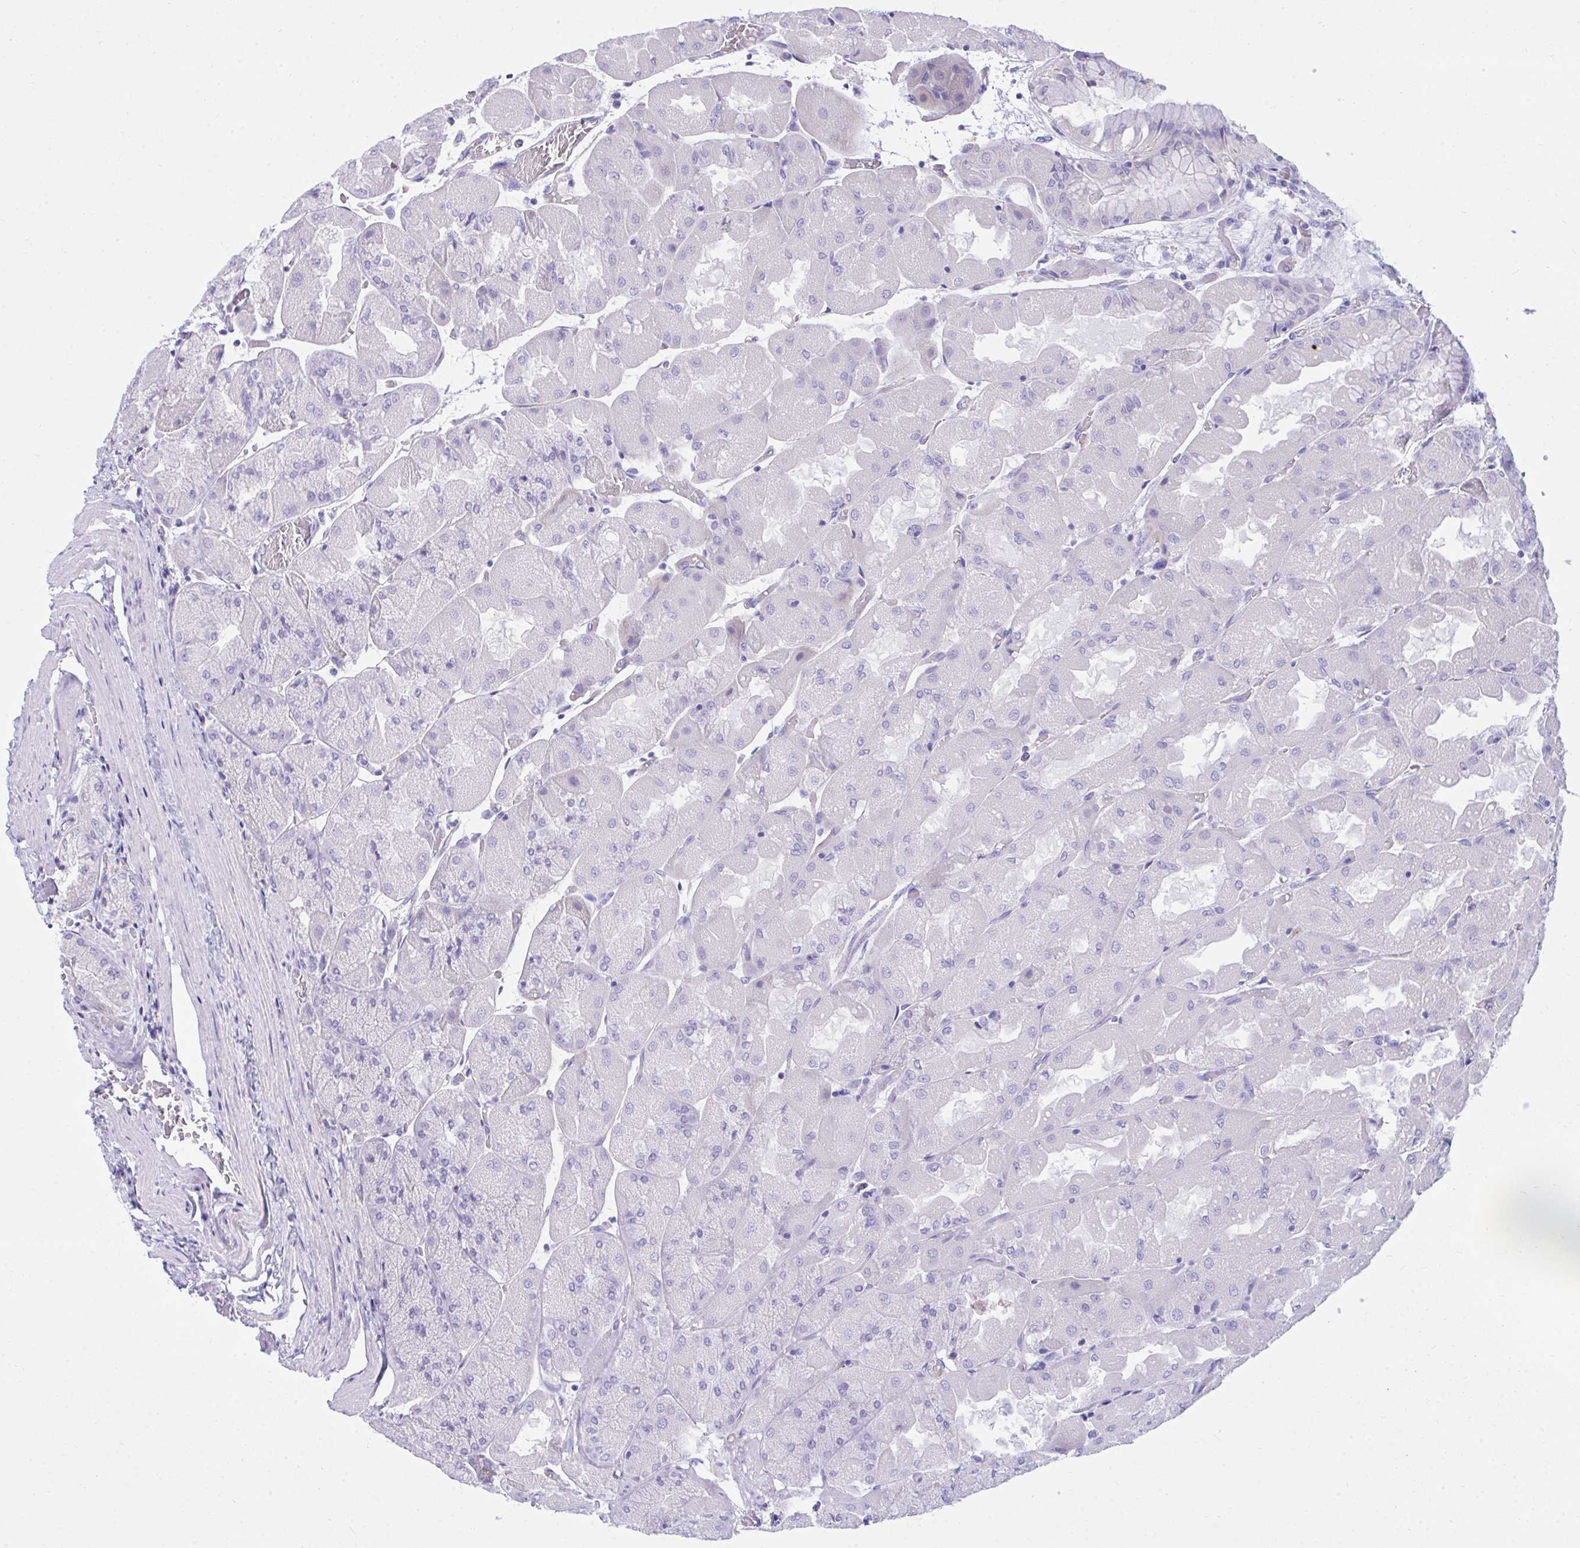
{"staining": {"intensity": "negative", "quantity": "none", "location": "none"}, "tissue": "stomach", "cell_type": "Glandular cells", "image_type": "normal", "snomed": [{"axis": "morphology", "description": "Normal tissue, NOS"}, {"axis": "topography", "description": "Stomach"}], "caption": "This is an immunohistochemistry photomicrograph of unremarkable stomach. There is no staining in glandular cells.", "gene": "PLEKHH1", "patient": {"sex": "female", "age": 61}}